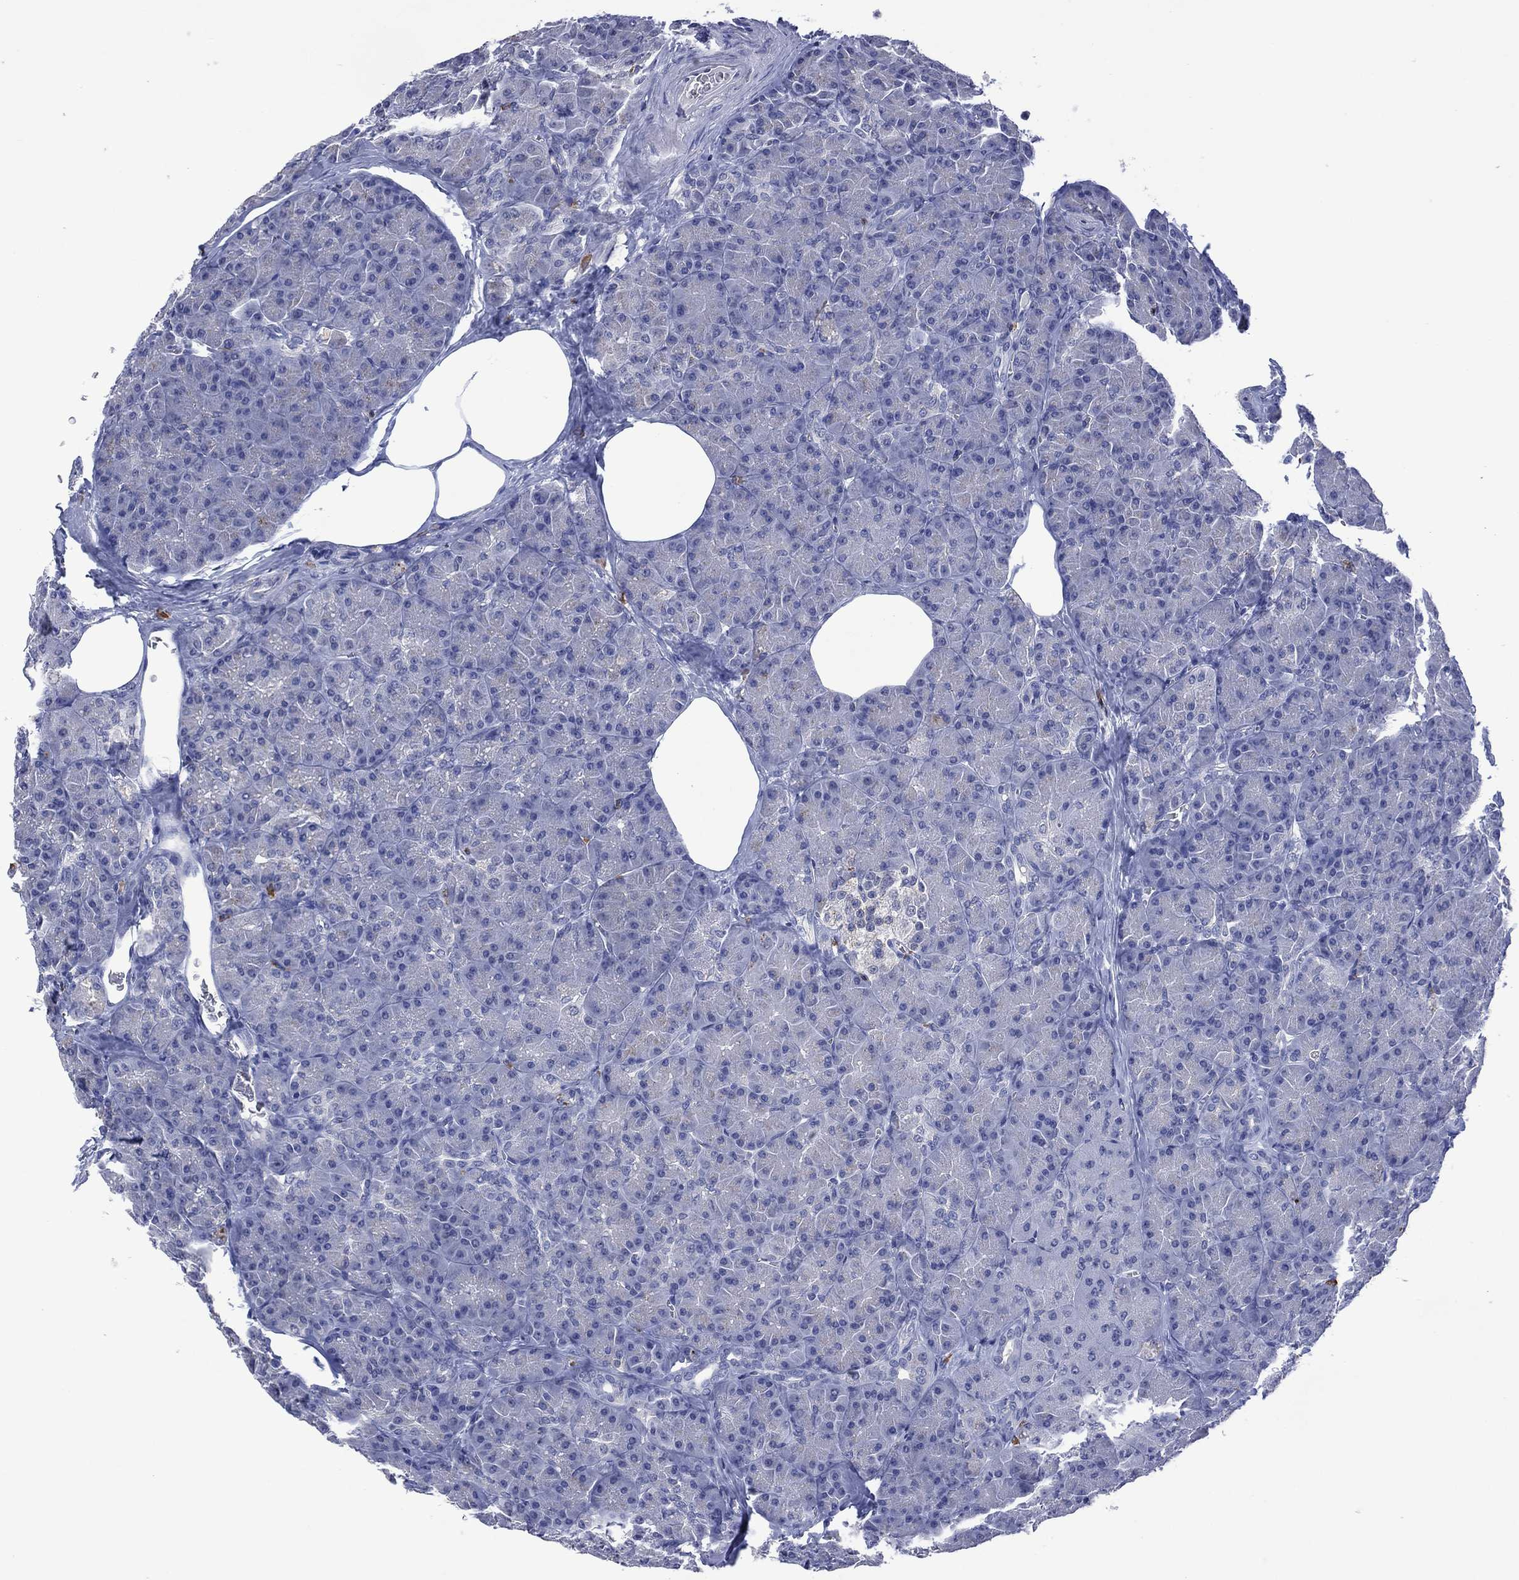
{"staining": {"intensity": "negative", "quantity": "none", "location": "none"}, "tissue": "pancreas", "cell_type": "Exocrine glandular cells", "image_type": "normal", "snomed": [{"axis": "morphology", "description": "Normal tissue, NOS"}, {"axis": "topography", "description": "Pancreas"}], "caption": "Unremarkable pancreas was stained to show a protein in brown. There is no significant staining in exocrine glandular cells.", "gene": "ASB10", "patient": {"sex": "male", "age": 57}}